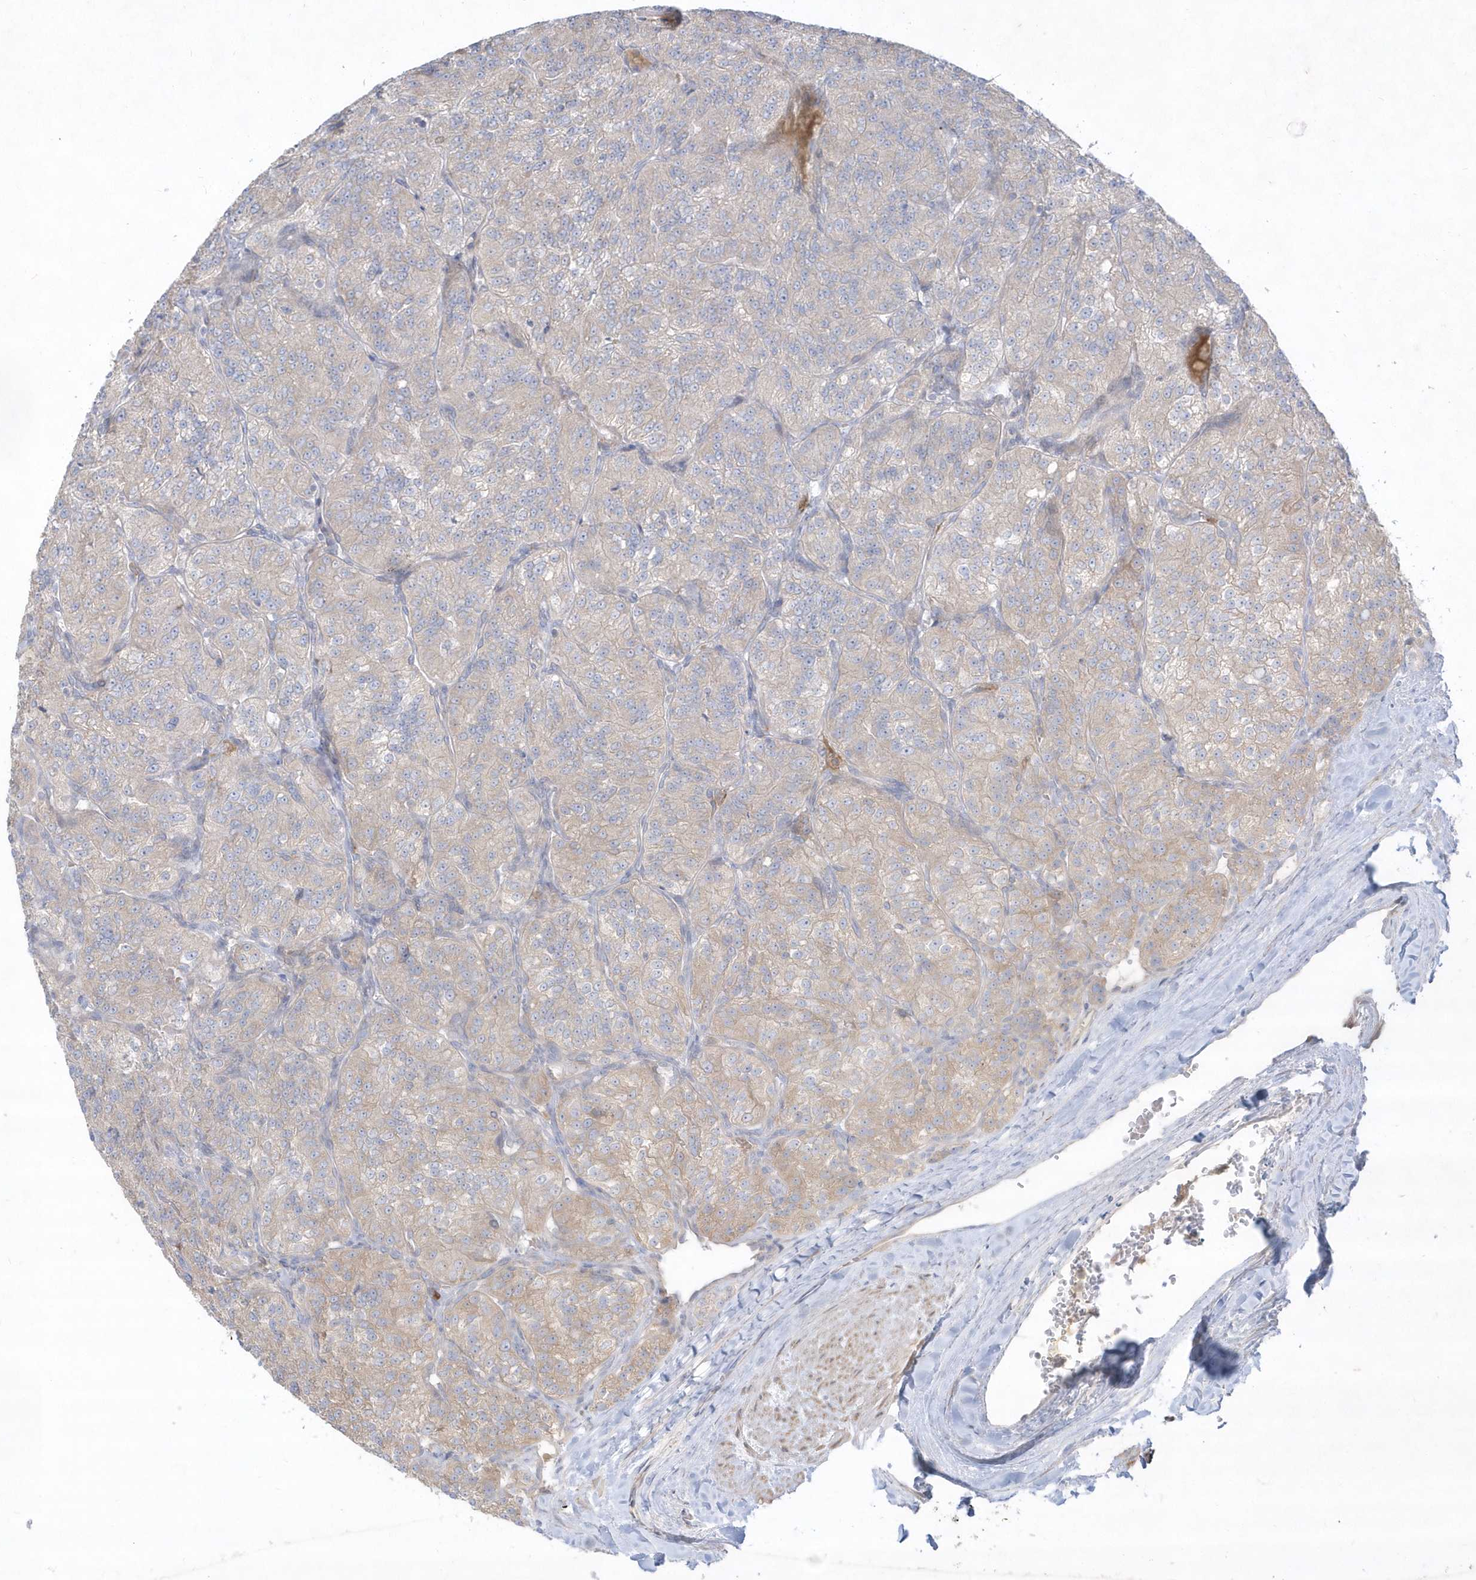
{"staining": {"intensity": "weak", "quantity": "<25%", "location": "cytoplasmic/membranous"}, "tissue": "renal cancer", "cell_type": "Tumor cells", "image_type": "cancer", "snomed": [{"axis": "morphology", "description": "Adenocarcinoma, NOS"}, {"axis": "topography", "description": "Kidney"}], "caption": "The IHC photomicrograph has no significant staining in tumor cells of renal cancer (adenocarcinoma) tissue. (DAB (3,3'-diaminobenzidine) immunohistochemistry with hematoxylin counter stain).", "gene": "LARS1", "patient": {"sex": "female", "age": 63}}